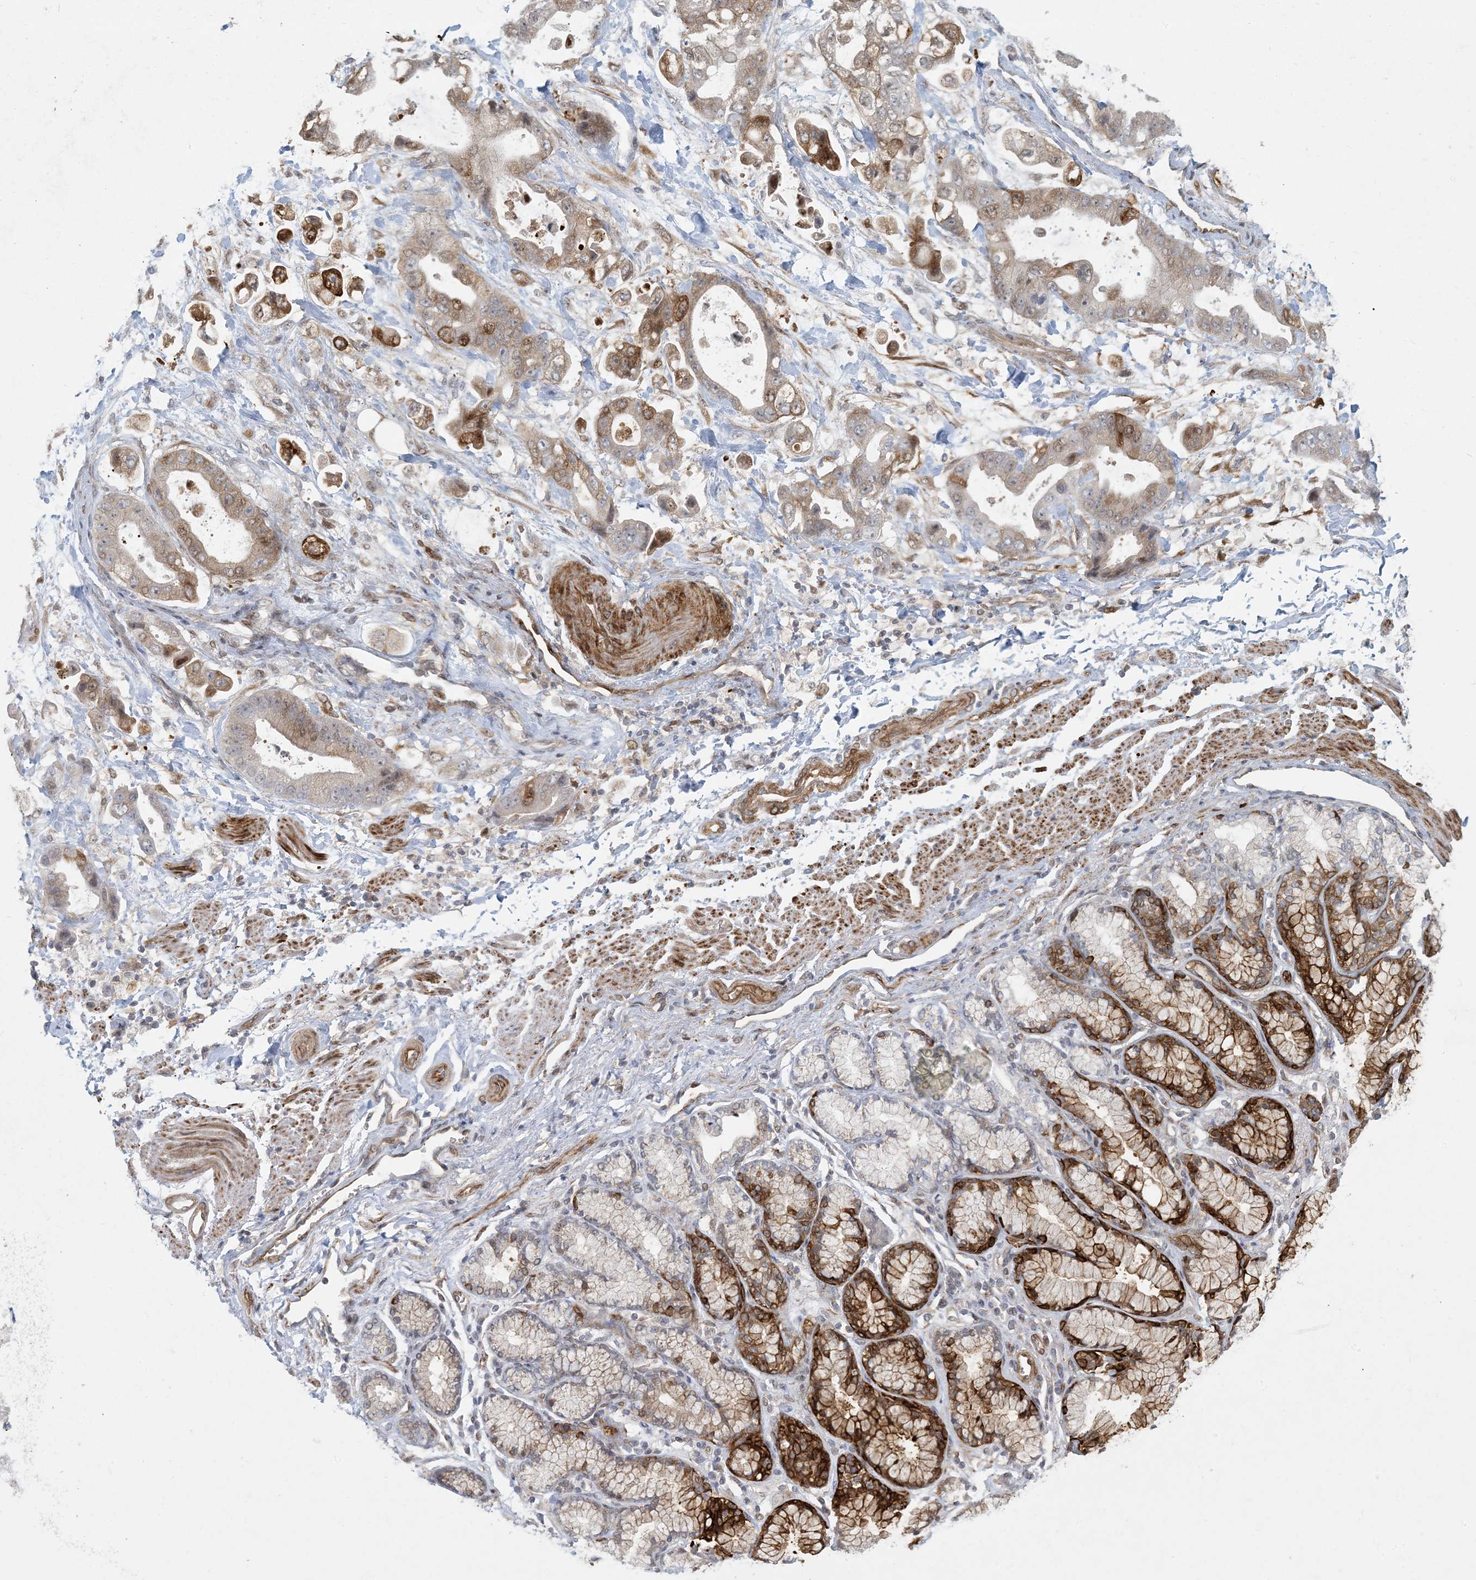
{"staining": {"intensity": "moderate", "quantity": ">75%", "location": "cytoplasmic/membranous"}, "tissue": "stomach cancer", "cell_type": "Tumor cells", "image_type": "cancer", "snomed": [{"axis": "morphology", "description": "Adenocarcinoma, NOS"}, {"axis": "topography", "description": "Stomach"}], "caption": "Immunohistochemical staining of human stomach adenocarcinoma displays medium levels of moderate cytoplasmic/membranous staining in about >75% of tumor cells.", "gene": "BCORL1", "patient": {"sex": "male", "age": 62}}